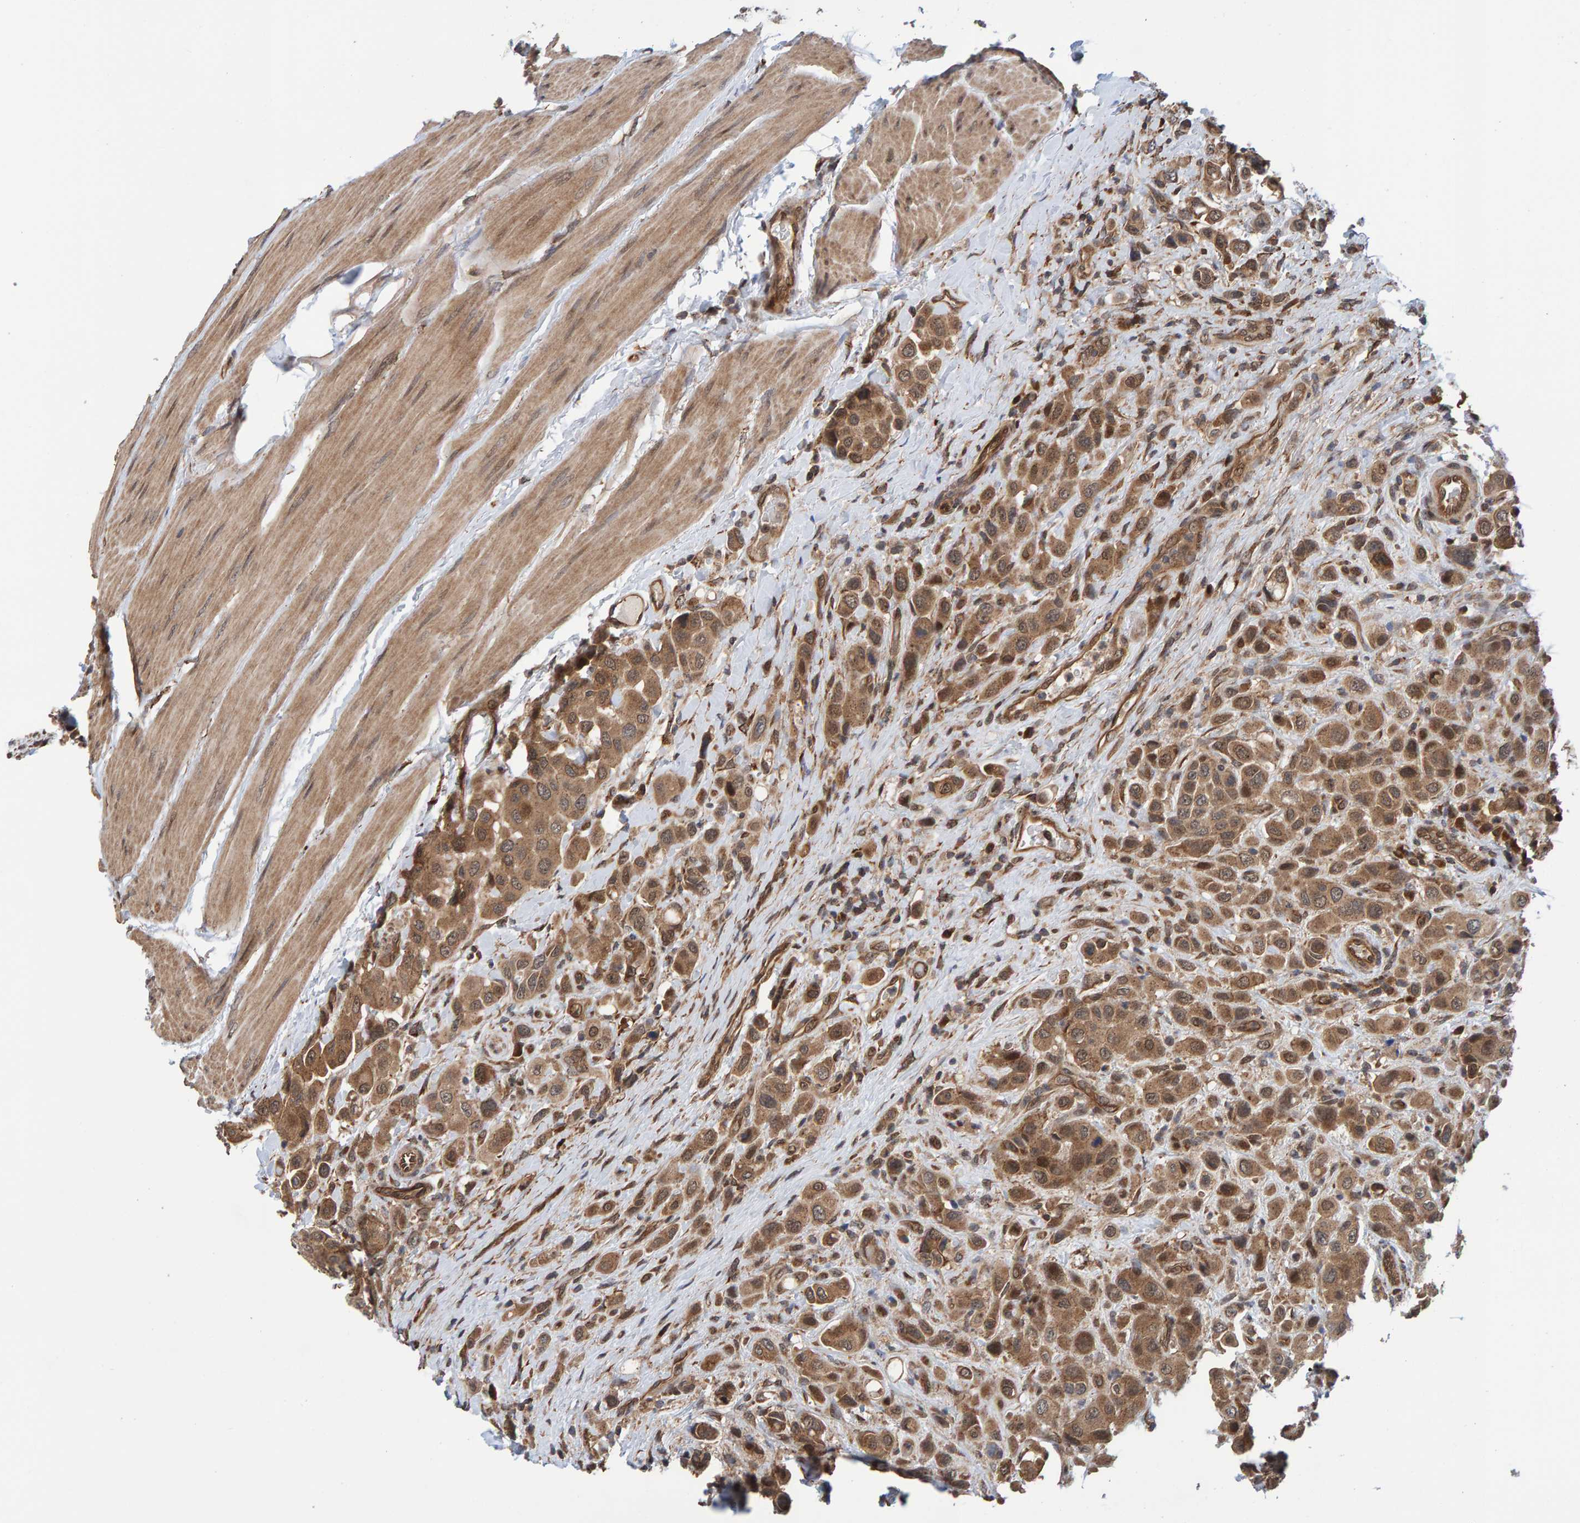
{"staining": {"intensity": "moderate", "quantity": ">75%", "location": "cytoplasmic/membranous"}, "tissue": "urothelial cancer", "cell_type": "Tumor cells", "image_type": "cancer", "snomed": [{"axis": "morphology", "description": "Urothelial carcinoma, High grade"}, {"axis": "topography", "description": "Urinary bladder"}], "caption": "Human urothelial cancer stained for a protein (brown) shows moderate cytoplasmic/membranous positive positivity in about >75% of tumor cells.", "gene": "SCRN2", "patient": {"sex": "male", "age": 50}}